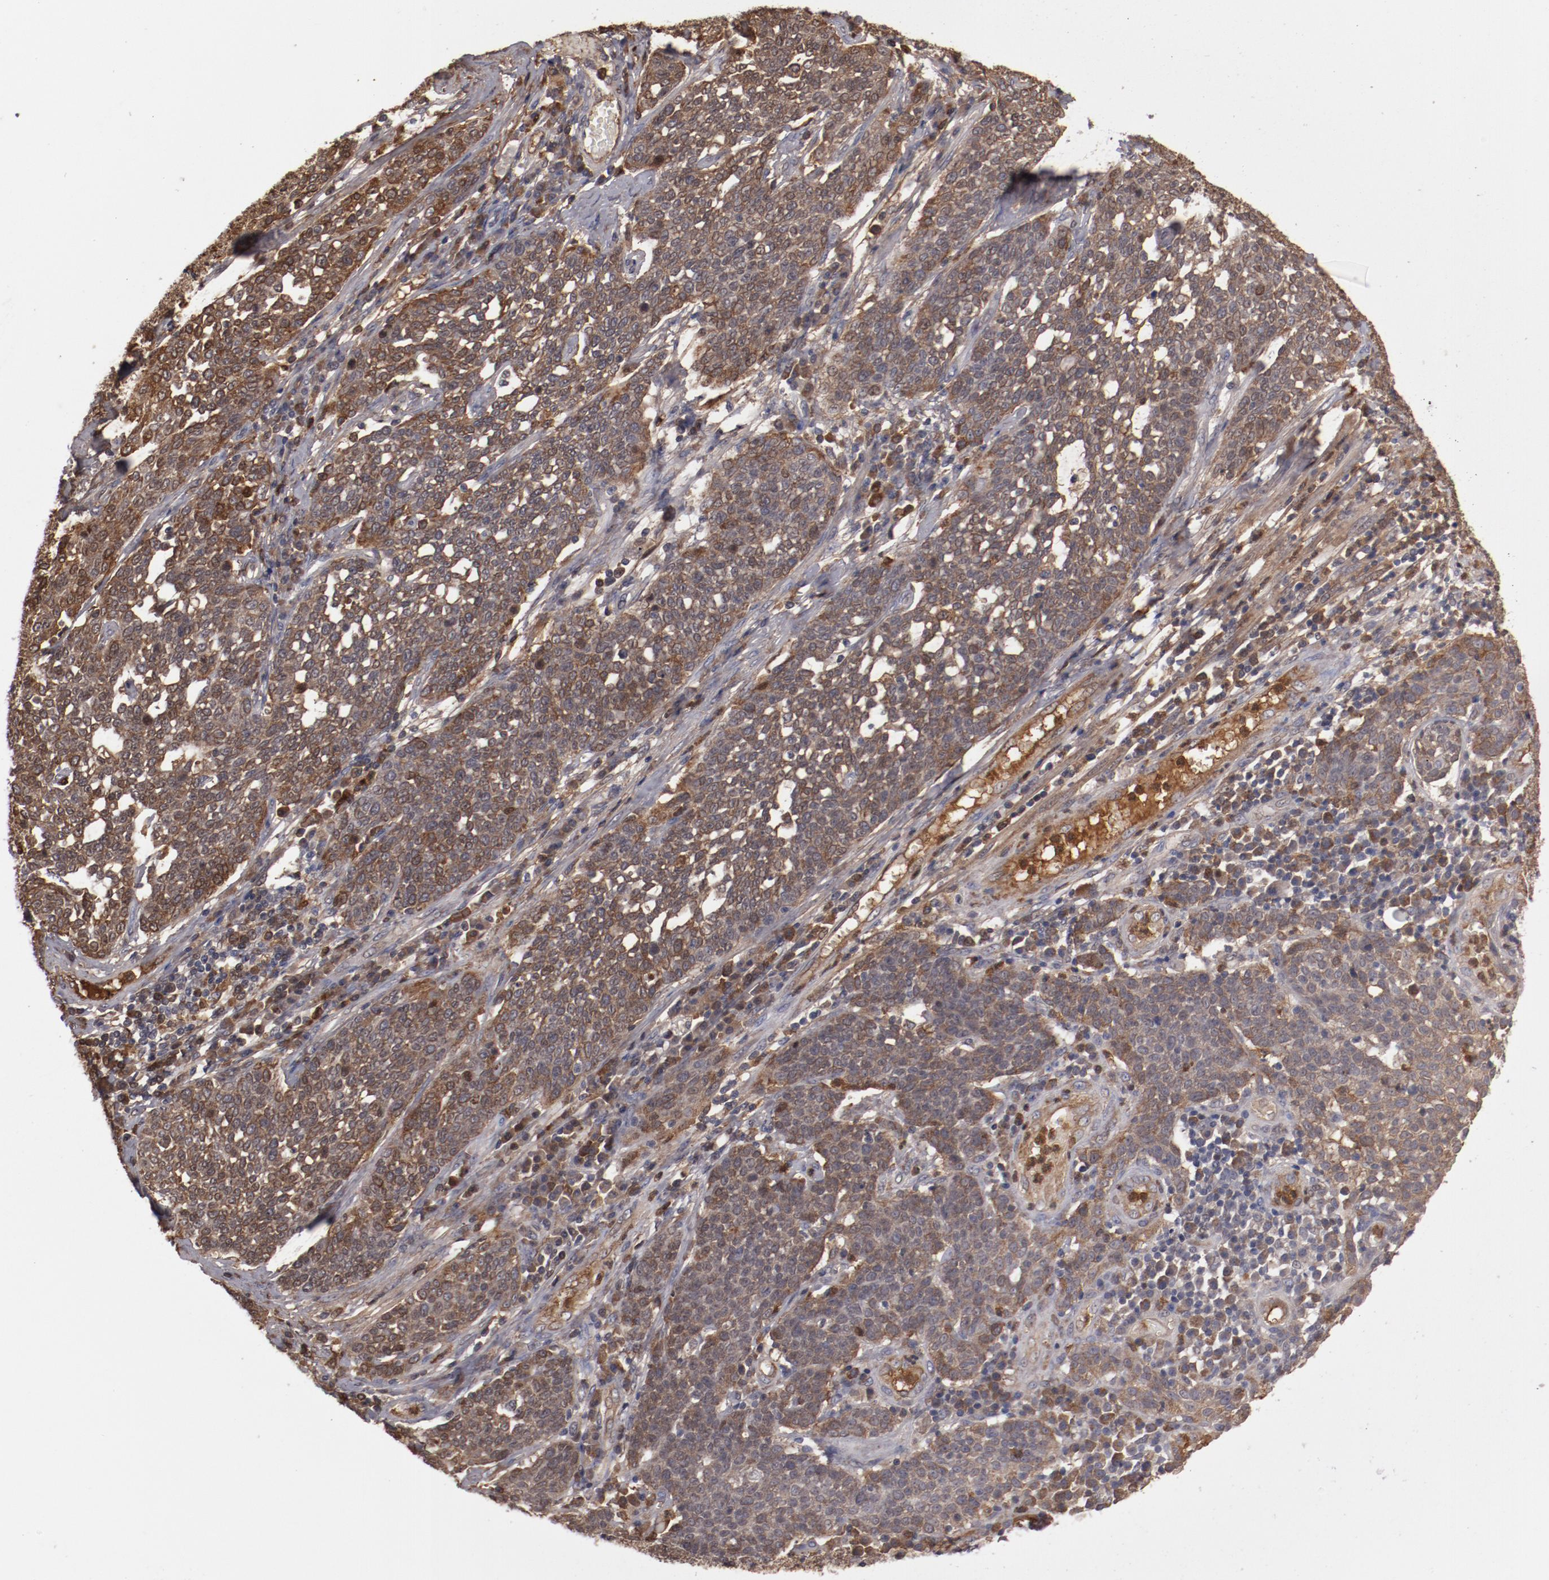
{"staining": {"intensity": "moderate", "quantity": ">75%", "location": "cytoplasmic/membranous"}, "tissue": "cervical cancer", "cell_type": "Tumor cells", "image_type": "cancer", "snomed": [{"axis": "morphology", "description": "Squamous cell carcinoma, NOS"}, {"axis": "topography", "description": "Cervix"}], "caption": "Protein analysis of cervical cancer (squamous cell carcinoma) tissue reveals moderate cytoplasmic/membranous expression in approximately >75% of tumor cells.", "gene": "SERPINA7", "patient": {"sex": "female", "age": 34}}